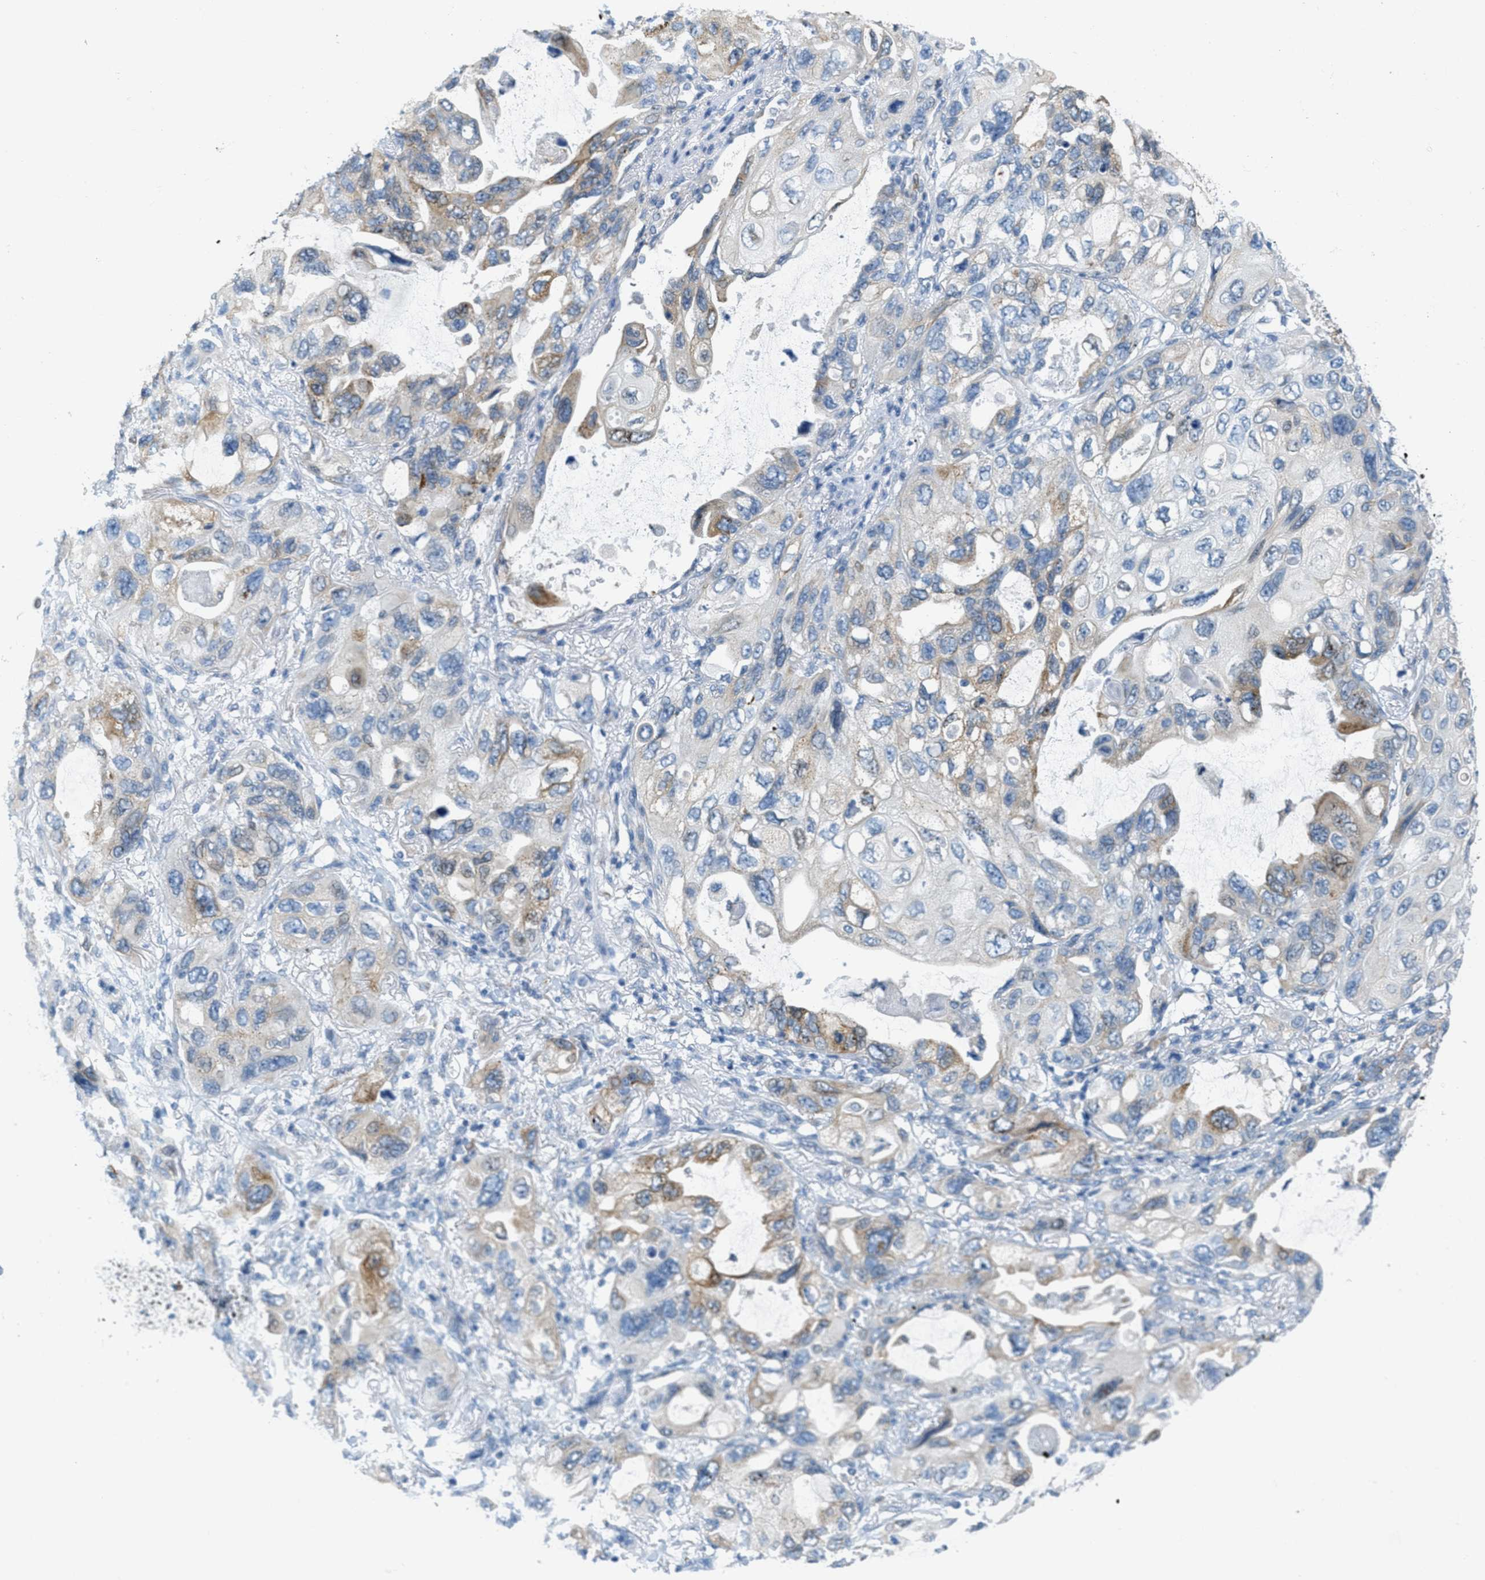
{"staining": {"intensity": "moderate", "quantity": "<25%", "location": "cytoplasmic/membranous"}, "tissue": "lung cancer", "cell_type": "Tumor cells", "image_type": "cancer", "snomed": [{"axis": "morphology", "description": "Squamous cell carcinoma, NOS"}, {"axis": "topography", "description": "Lung"}], "caption": "About <25% of tumor cells in lung cancer reveal moderate cytoplasmic/membranous protein expression as visualized by brown immunohistochemical staining.", "gene": "TEX264", "patient": {"sex": "female", "age": 73}}